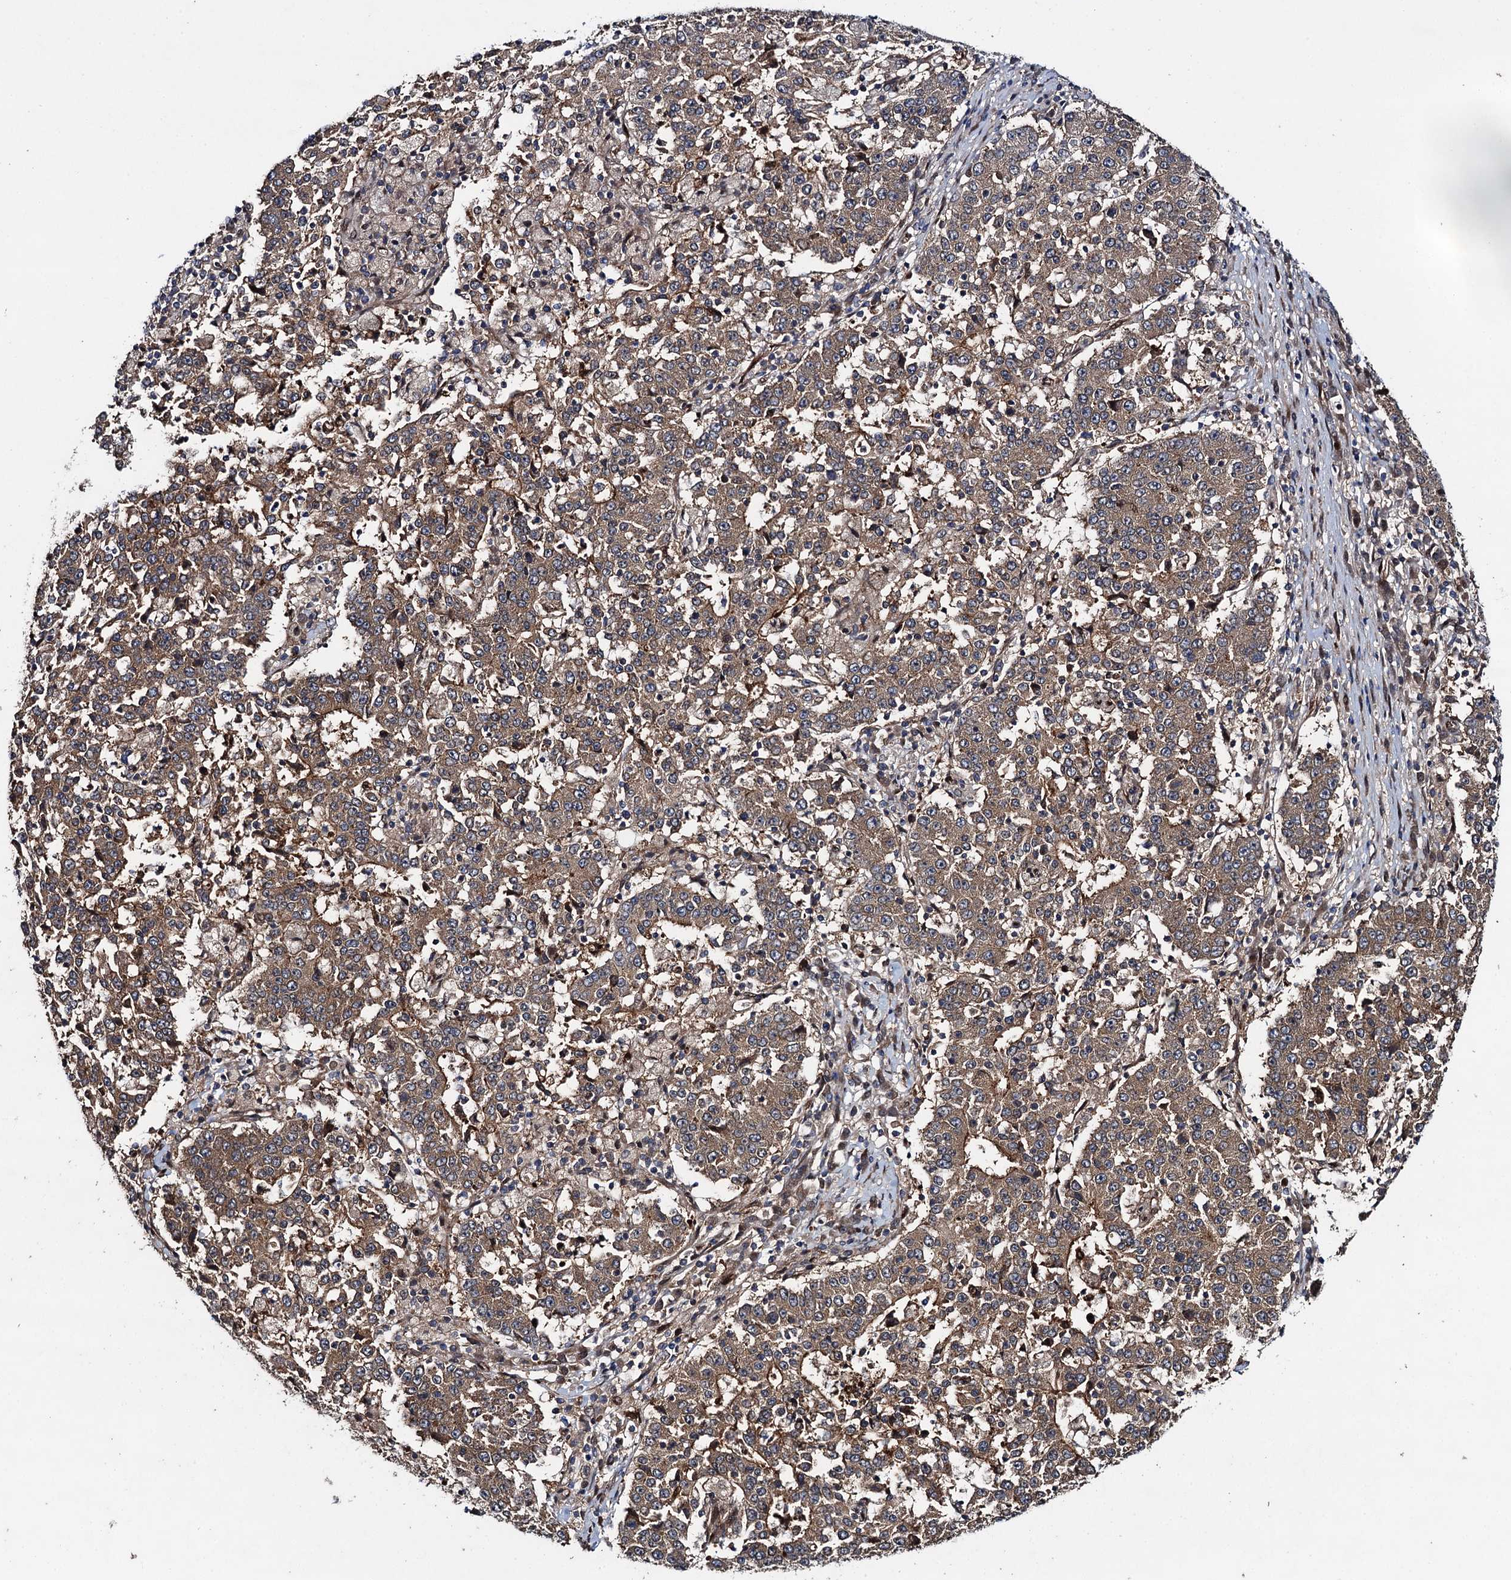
{"staining": {"intensity": "moderate", "quantity": ">75%", "location": "cytoplasmic/membranous"}, "tissue": "stomach cancer", "cell_type": "Tumor cells", "image_type": "cancer", "snomed": [{"axis": "morphology", "description": "Adenocarcinoma, NOS"}, {"axis": "topography", "description": "Stomach"}], "caption": "DAB (3,3'-diaminobenzidine) immunohistochemical staining of human stomach cancer exhibits moderate cytoplasmic/membranous protein positivity in about >75% of tumor cells.", "gene": "RHOBTB1", "patient": {"sex": "male", "age": 59}}